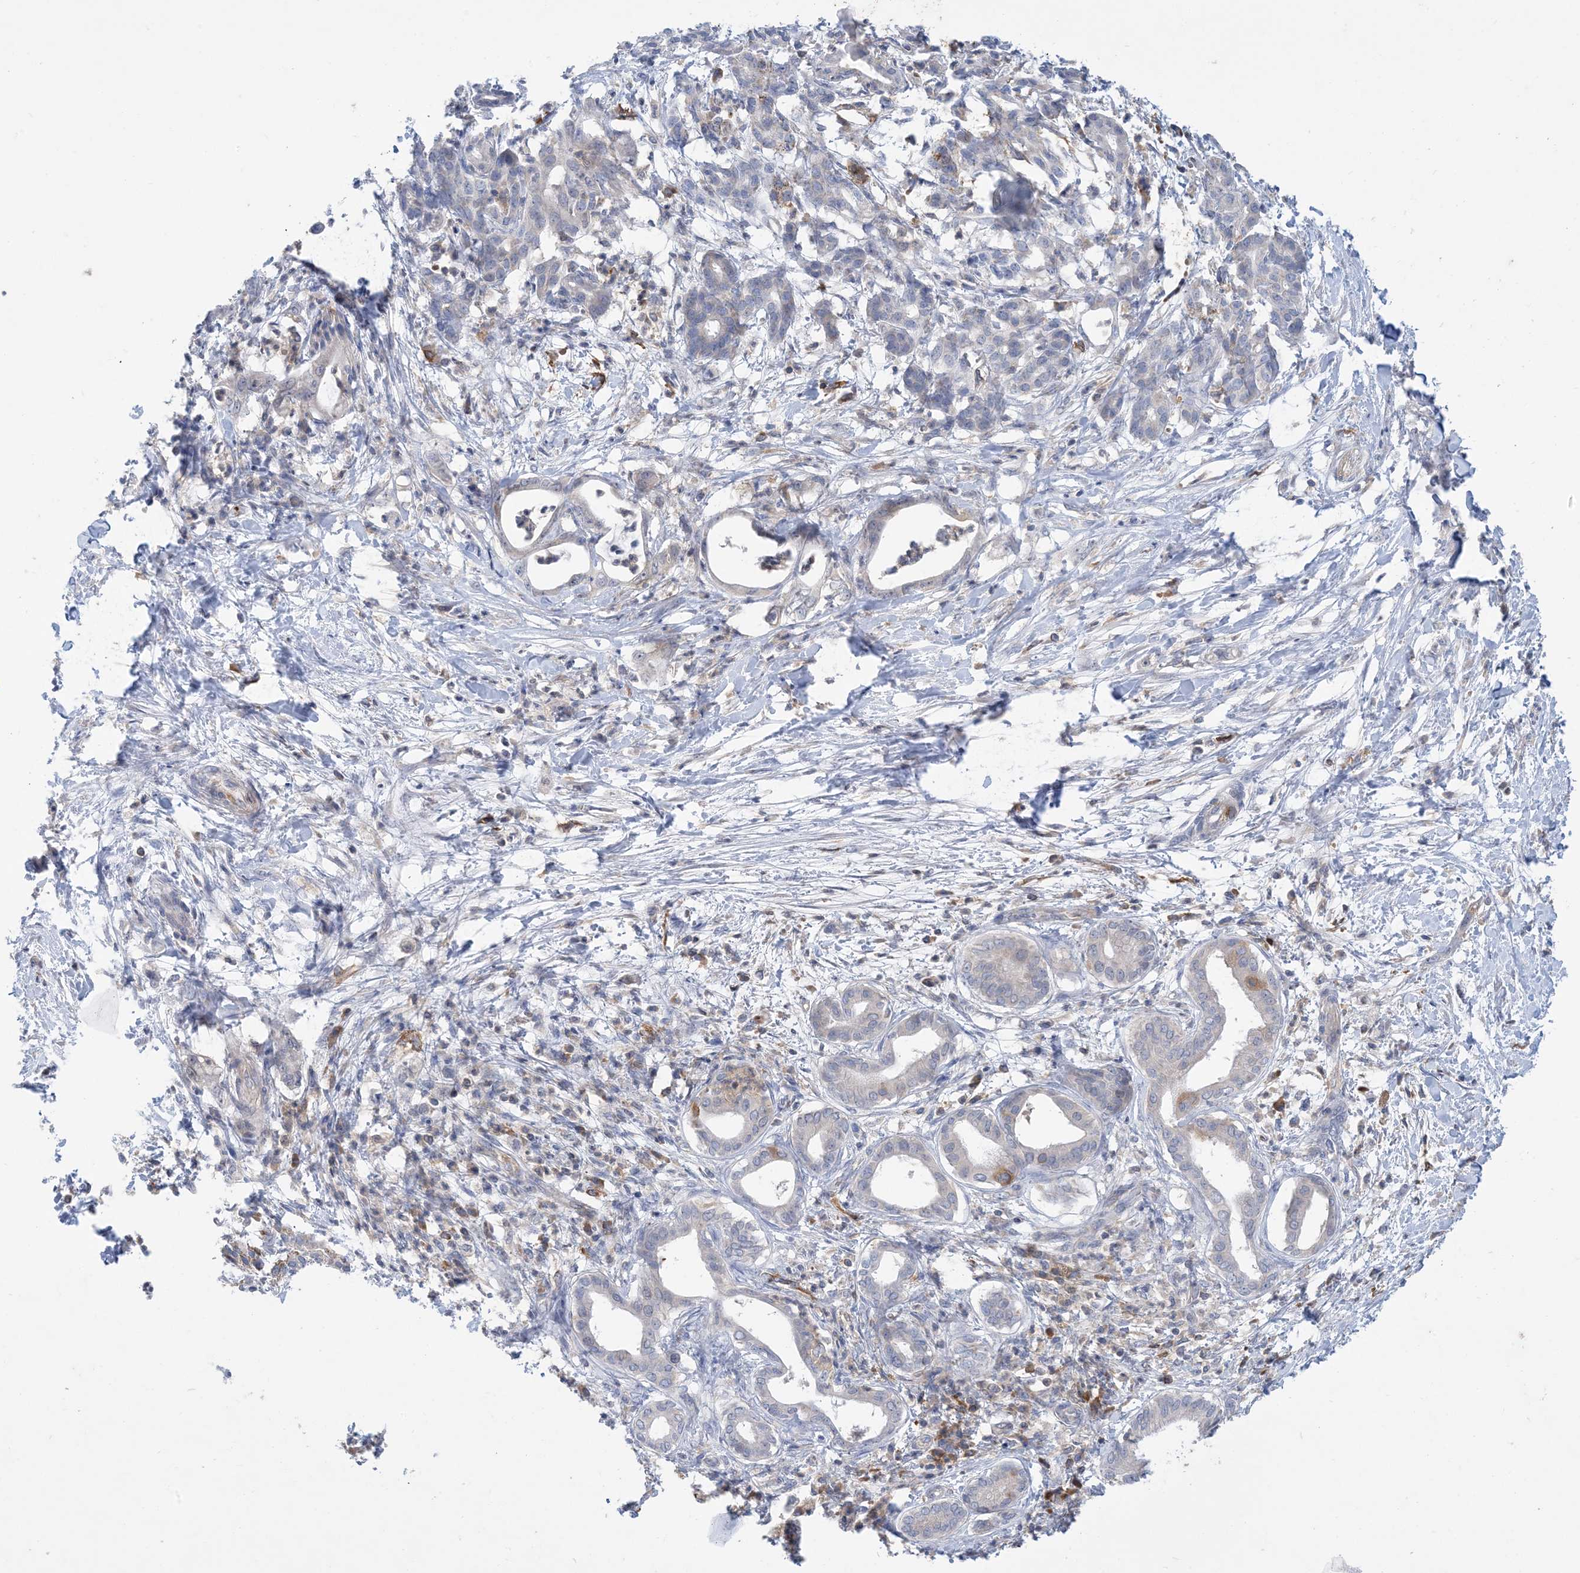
{"staining": {"intensity": "negative", "quantity": "none", "location": "none"}, "tissue": "pancreatic cancer", "cell_type": "Tumor cells", "image_type": "cancer", "snomed": [{"axis": "morphology", "description": "Adenocarcinoma, NOS"}, {"axis": "topography", "description": "Pancreas"}], "caption": "Tumor cells are negative for brown protein staining in pancreatic adenocarcinoma.", "gene": "AOC1", "patient": {"sex": "female", "age": 55}}